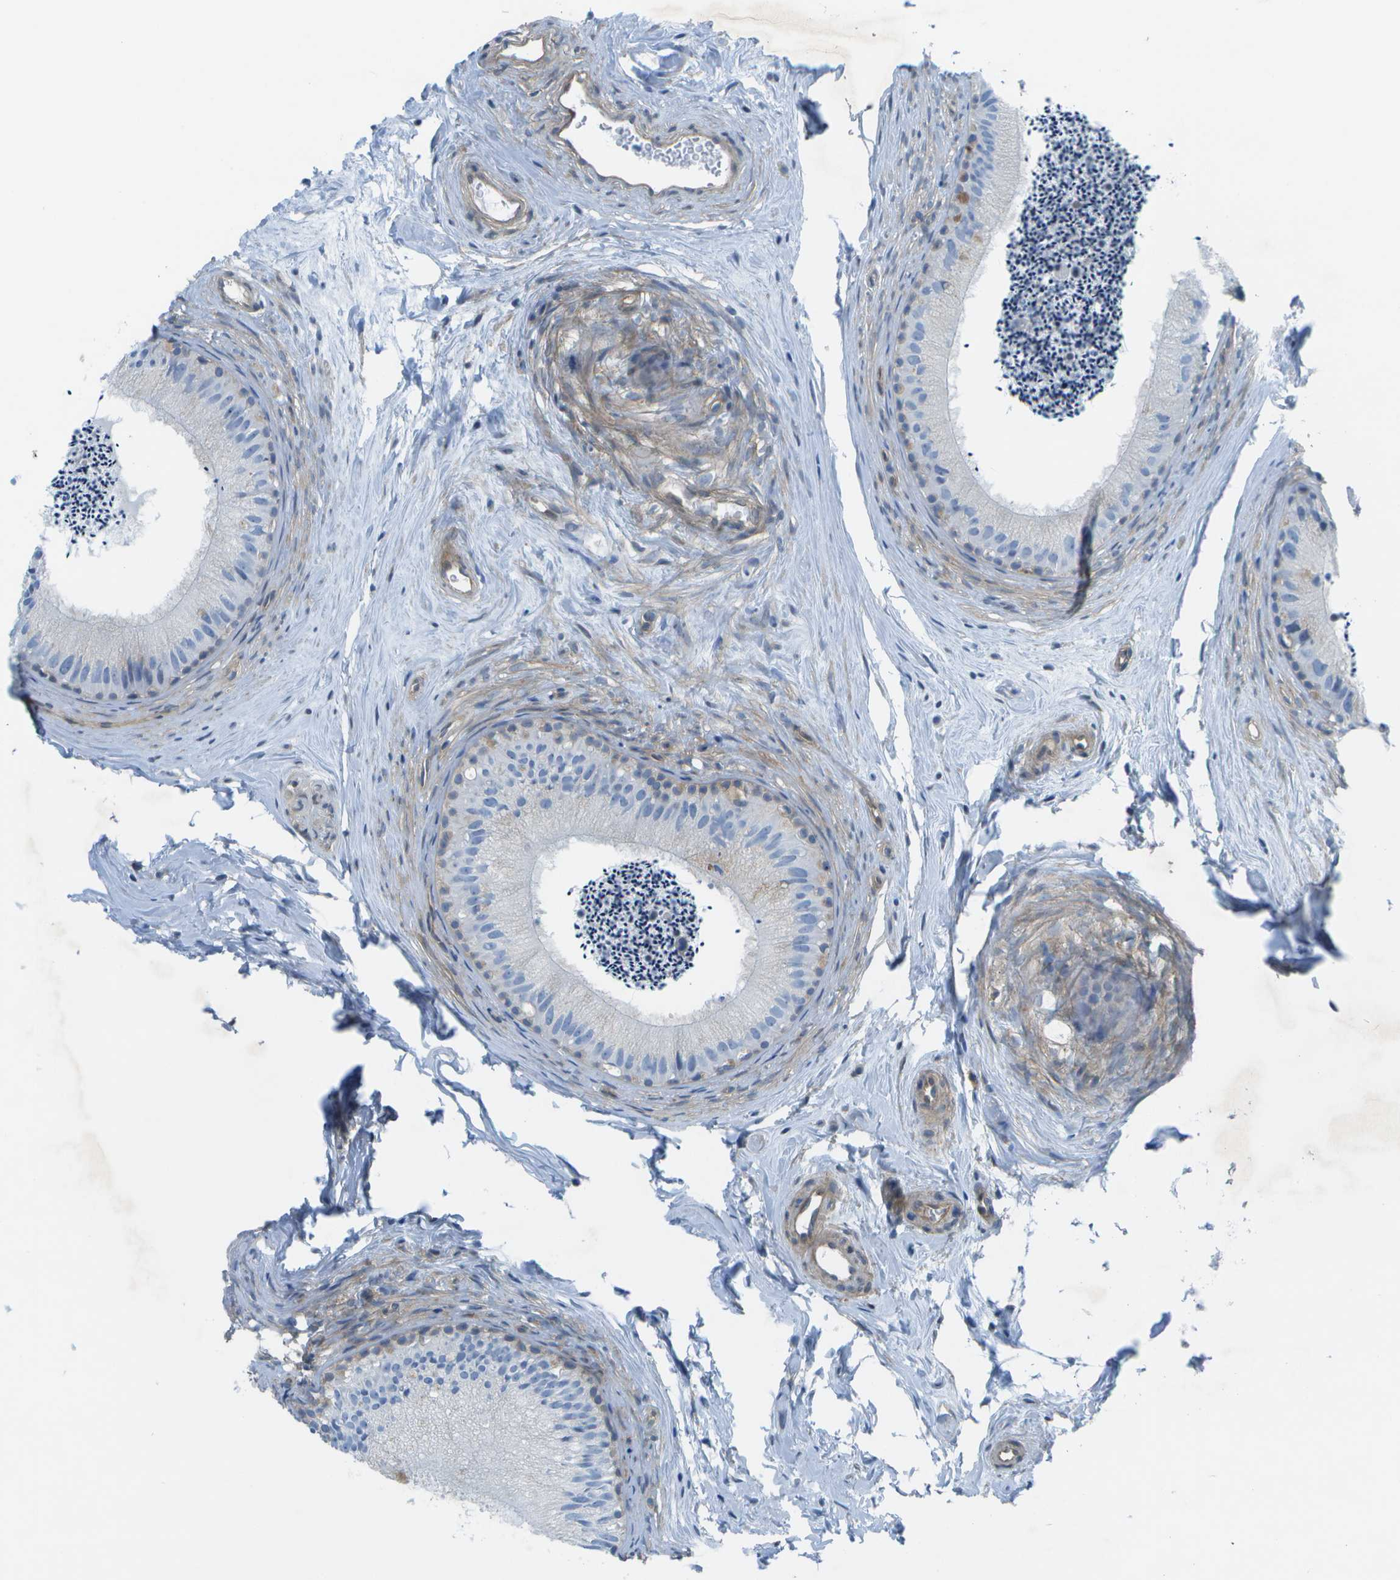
{"staining": {"intensity": "moderate", "quantity": "25%-75%", "location": "cytoplasmic/membranous"}, "tissue": "epididymis", "cell_type": "Glandular cells", "image_type": "normal", "snomed": [{"axis": "morphology", "description": "Normal tissue, NOS"}, {"axis": "topography", "description": "Epididymis"}], "caption": "Immunohistochemical staining of unremarkable human epididymis demonstrates medium levels of moderate cytoplasmic/membranous expression in approximately 25%-75% of glandular cells.", "gene": "SORBS3", "patient": {"sex": "male", "age": 56}}